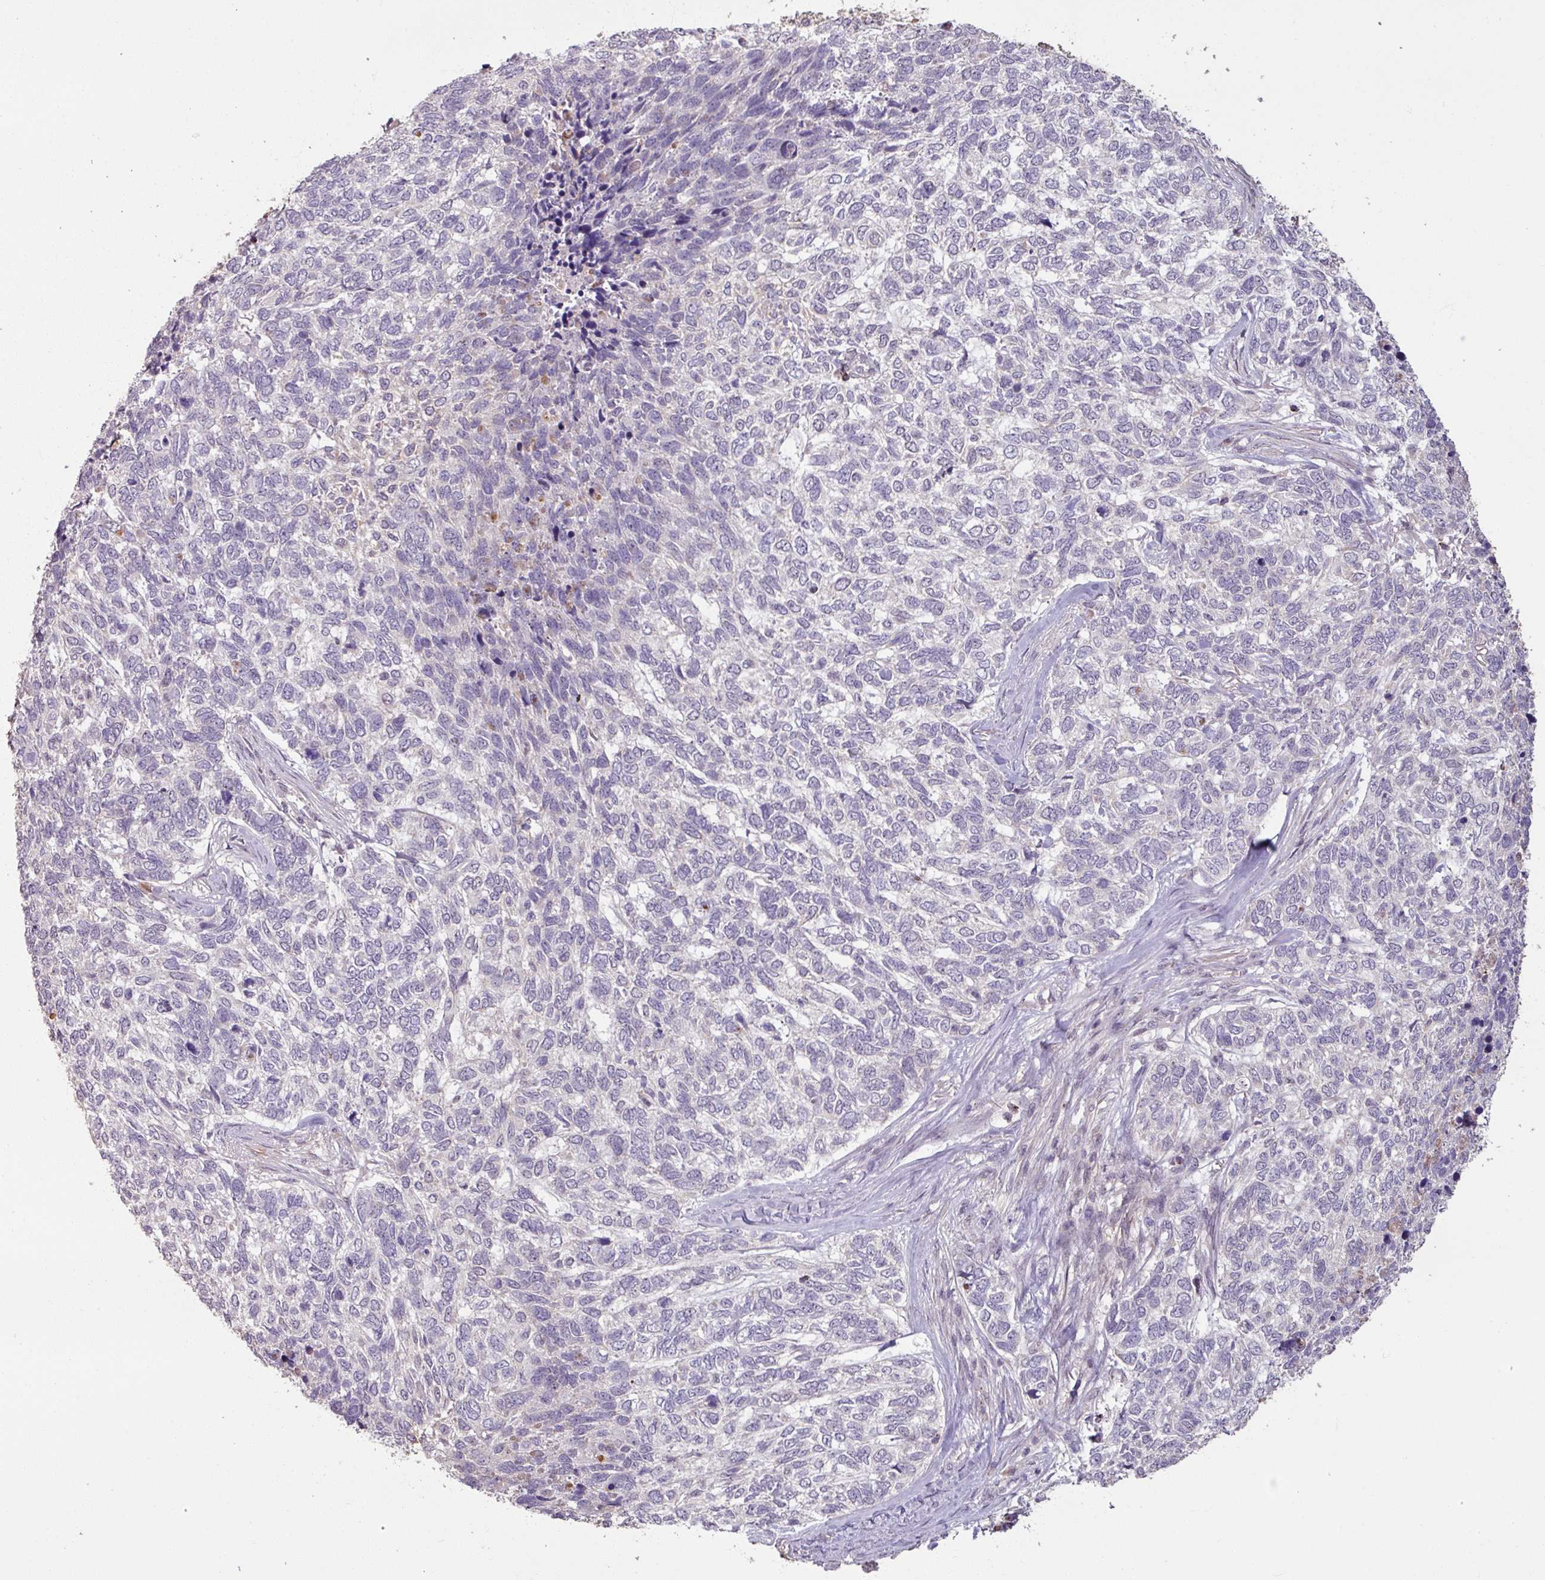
{"staining": {"intensity": "negative", "quantity": "none", "location": "none"}, "tissue": "skin cancer", "cell_type": "Tumor cells", "image_type": "cancer", "snomed": [{"axis": "morphology", "description": "Basal cell carcinoma"}, {"axis": "topography", "description": "Skin"}], "caption": "Immunohistochemistry (IHC) histopathology image of neoplastic tissue: human skin basal cell carcinoma stained with DAB reveals no significant protein expression in tumor cells.", "gene": "OR6B1", "patient": {"sex": "female", "age": 65}}